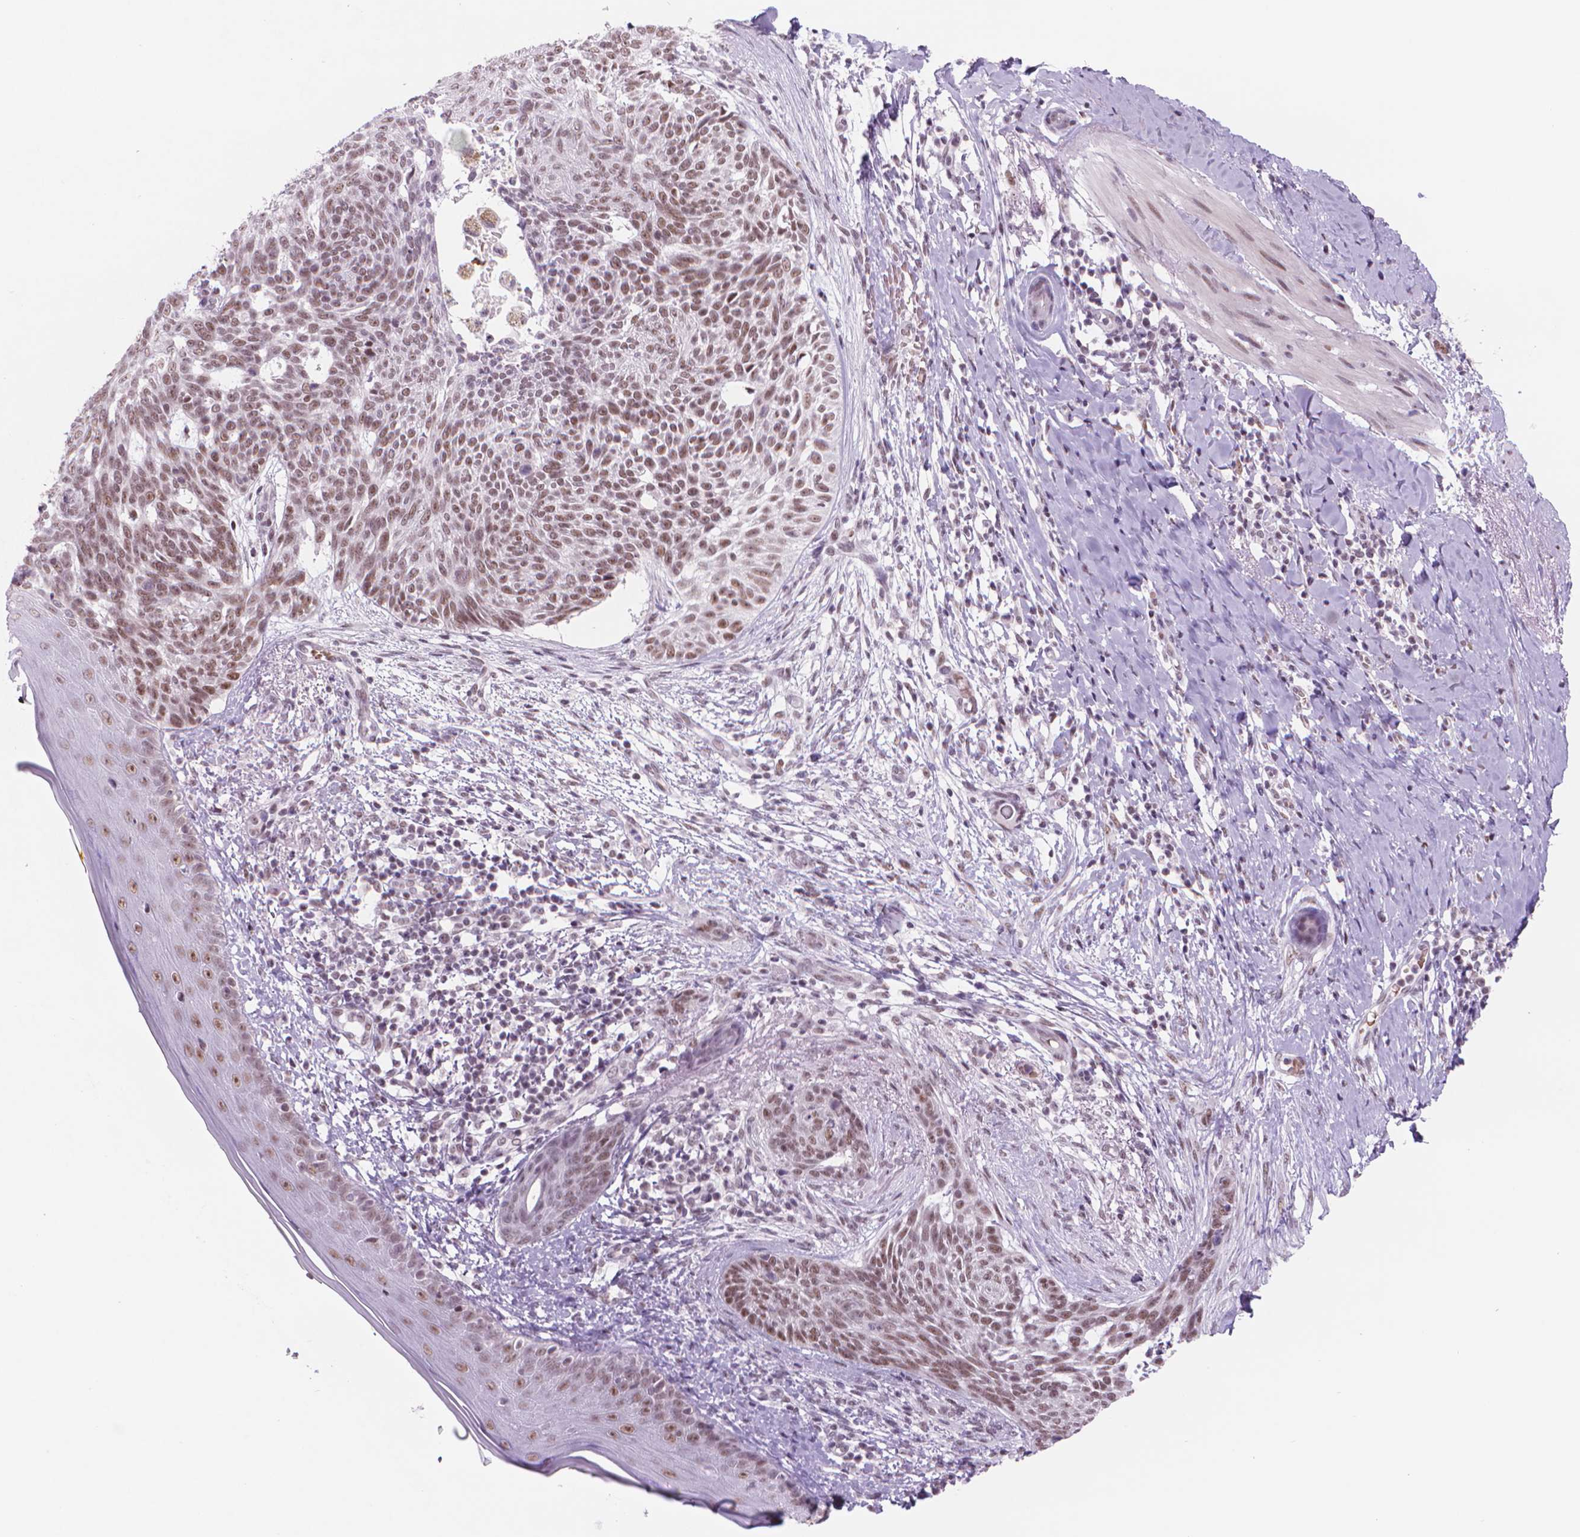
{"staining": {"intensity": "moderate", "quantity": ">75%", "location": "nuclear"}, "tissue": "skin cancer", "cell_type": "Tumor cells", "image_type": "cancer", "snomed": [{"axis": "morphology", "description": "Normal tissue, NOS"}, {"axis": "morphology", "description": "Basal cell carcinoma"}, {"axis": "topography", "description": "Skin"}], "caption": "This is an image of immunohistochemistry (IHC) staining of skin cancer (basal cell carcinoma), which shows moderate staining in the nuclear of tumor cells.", "gene": "POLR3D", "patient": {"sex": "male", "age": 84}}